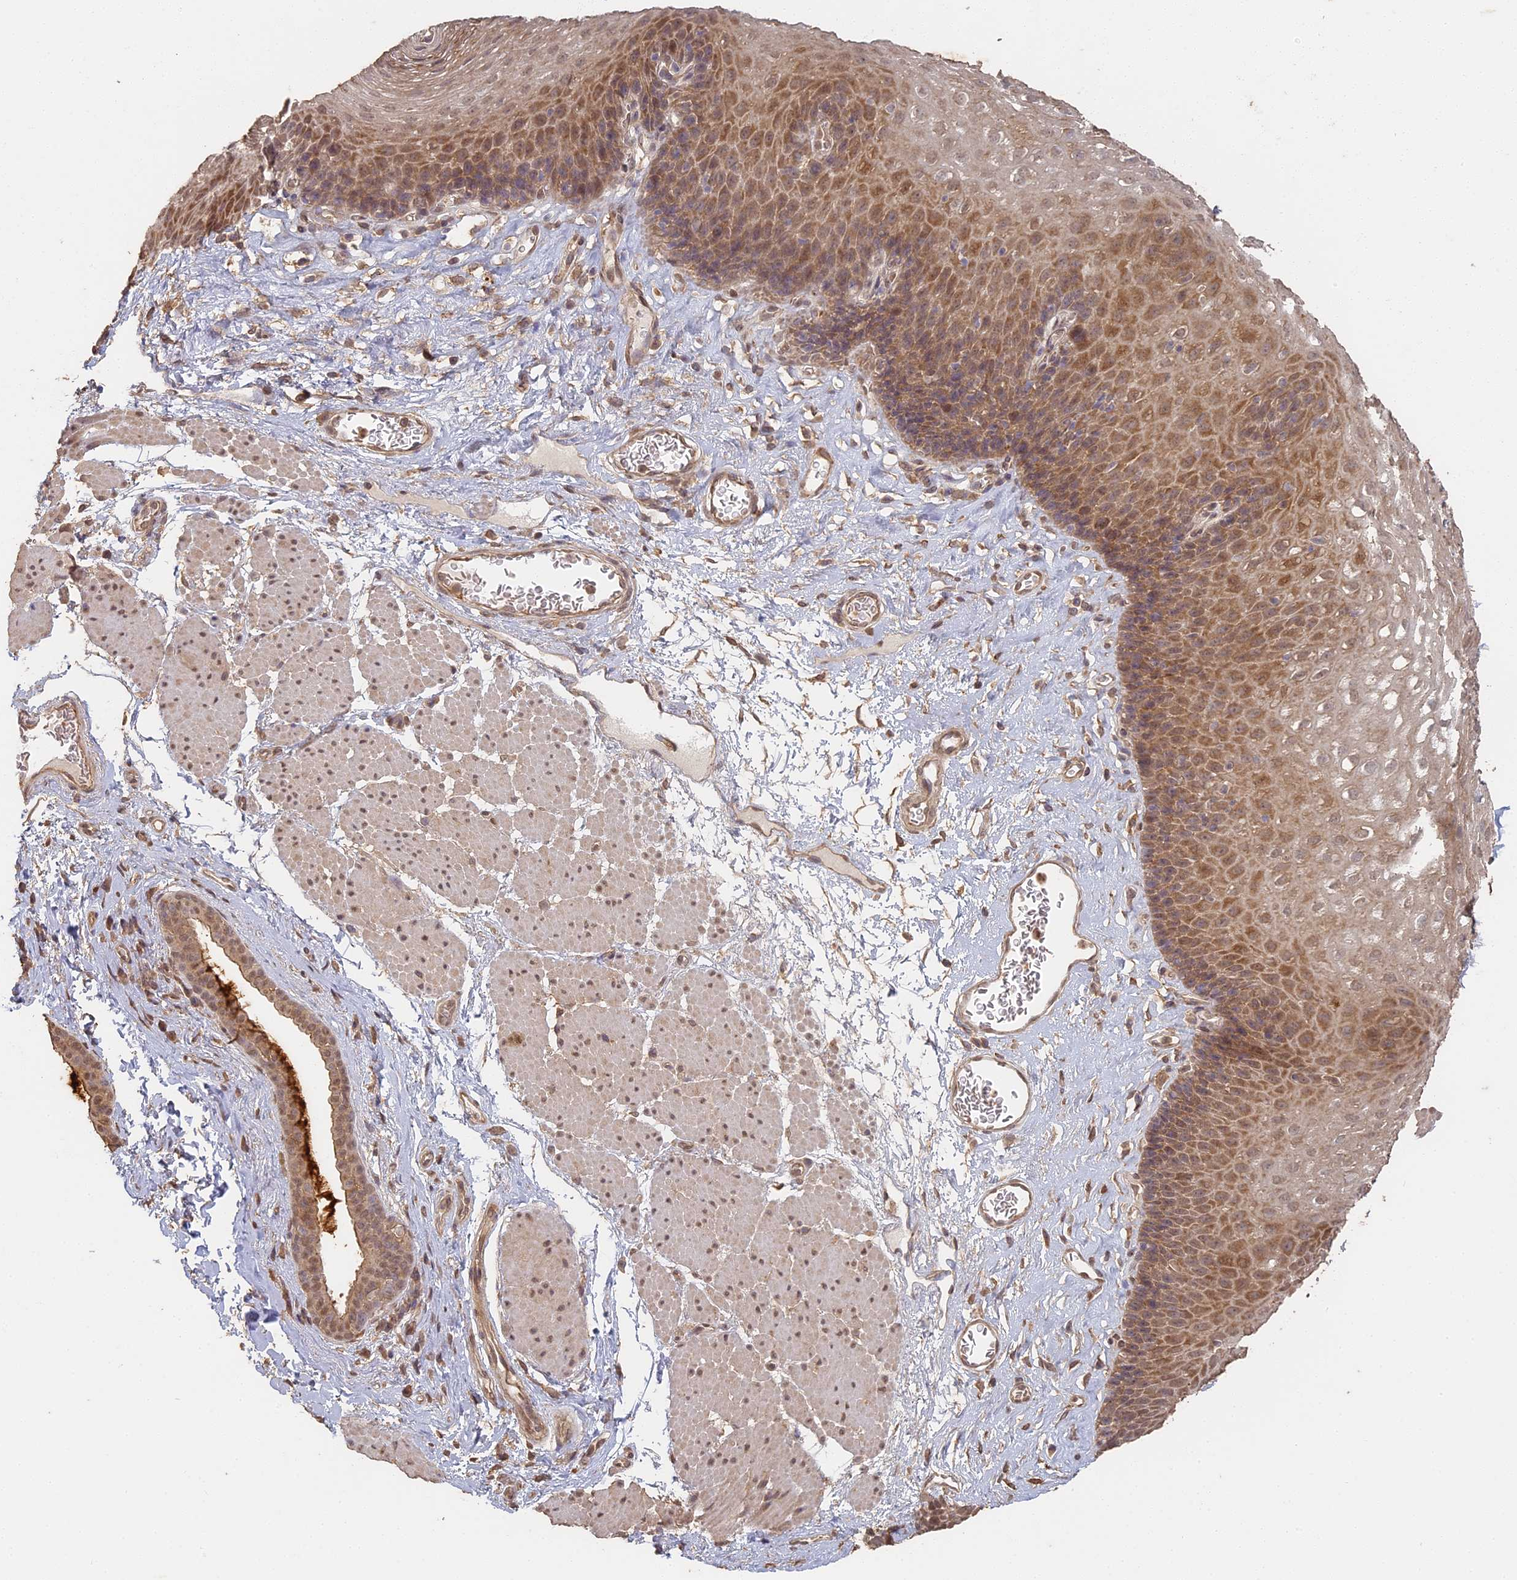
{"staining": {"intensity": "moderate", "quantity": ">75%", "location": "cytoplasmic/membranous,nuclear"}, "tissue": "esophagus", "cell_type": "Squamous epithelial cells", "image_type": "normal", "snomed": [{"axis": "morphology", "description": "Normal tissue, NOS"}, {"axis": "topography", "description": "Esophagus"}], "caption": "DAB immunohistochemical staining of normal esophagus demonstrates moderate cytoplasmic/membranous,nuclear protein positivity in about >75% of squamous epithelial cells. (Brightfield microscopy of DAB IHC at high magnification).", "gene": "STX16", "patient": {"sex": "female", "age": 66}}